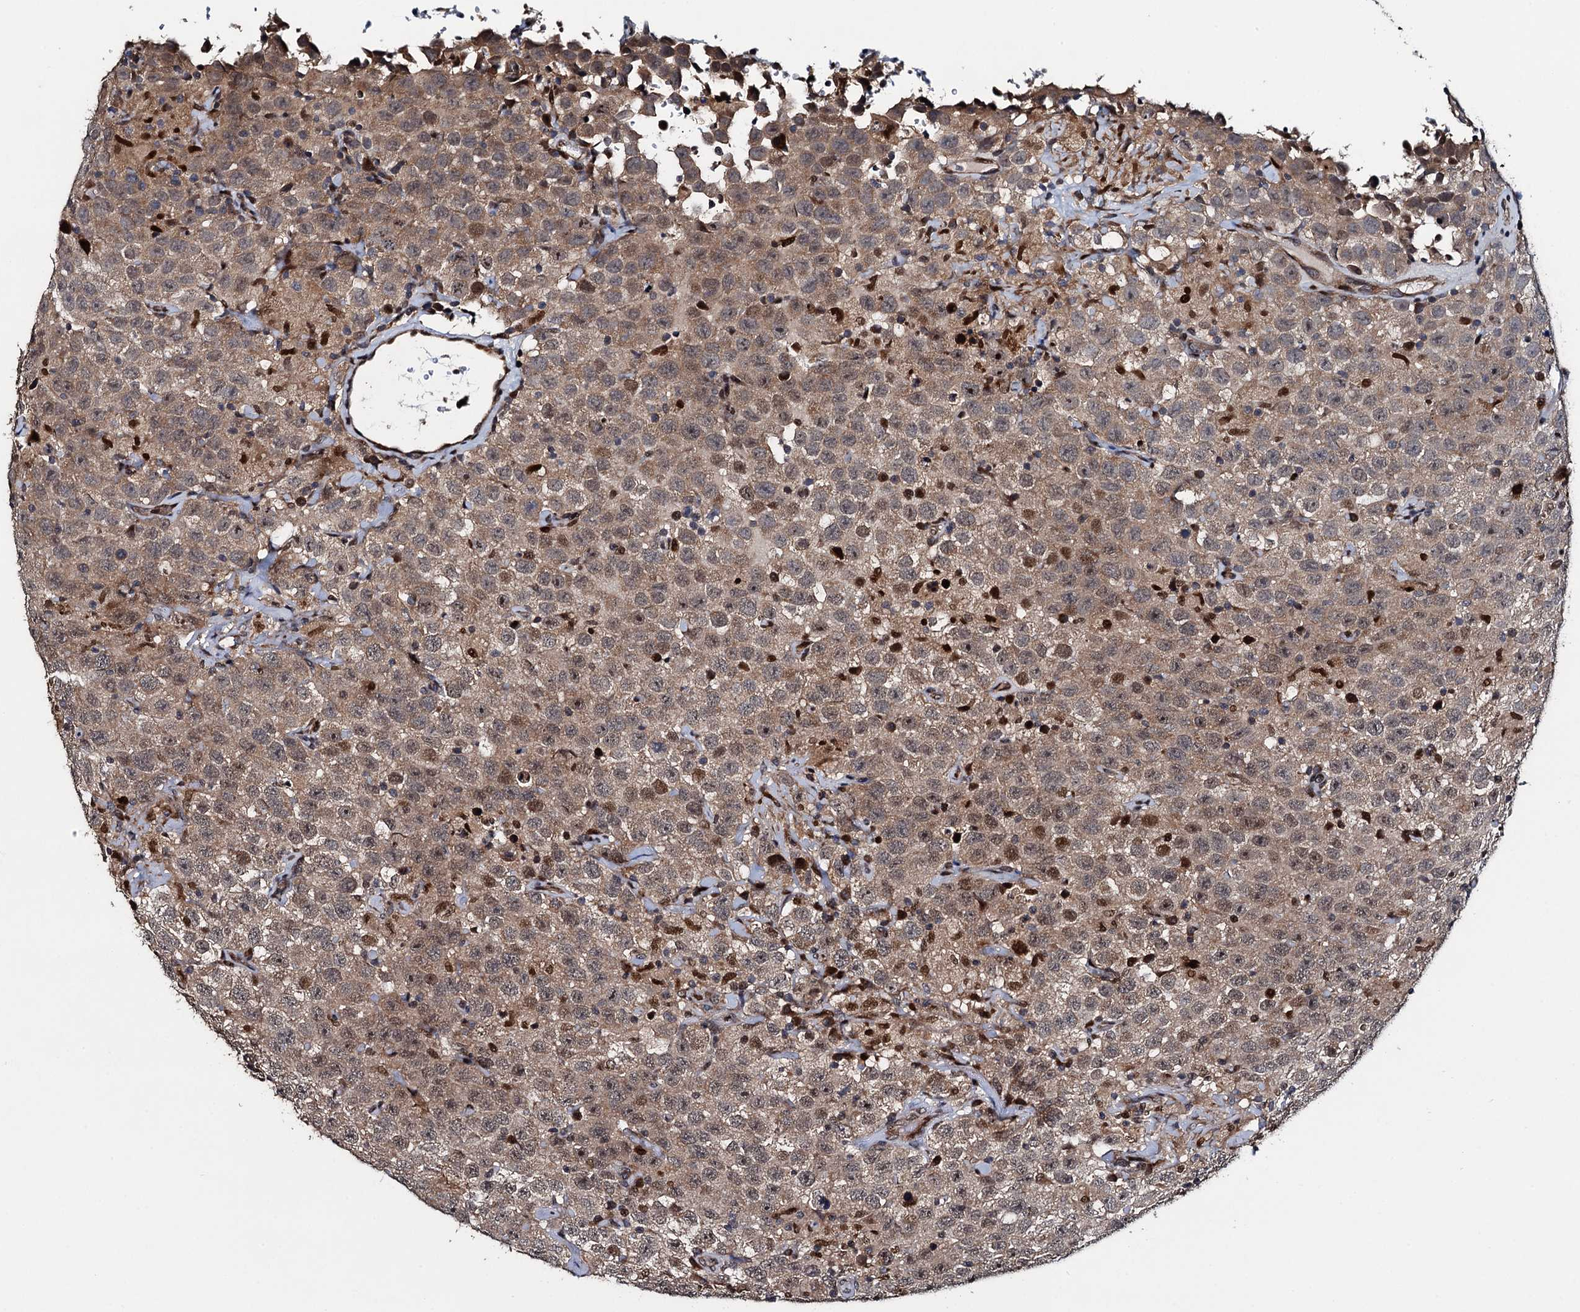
{"staining": {"intensity": "moderate", "quantity": ">75%", "location": "cytoplasmic/membranous,nuclear"}, "tissue": "testis cancer", "cell_type": "Tumor cells", "image_type": "cancer", "snomed": [{"axis": "morphology", "description": "Seminoma, NOS"}, {"axis": "topography", "description": "Testis"}], "caption": "Testis cancer stained for a protein (brown) reveals moderate cytoplasmic/membranous and nuclear positive positivity in approximately >75% of tumor cells.", "gene": "ATOSA", "patient": {"sex": "male", "age": 41}}